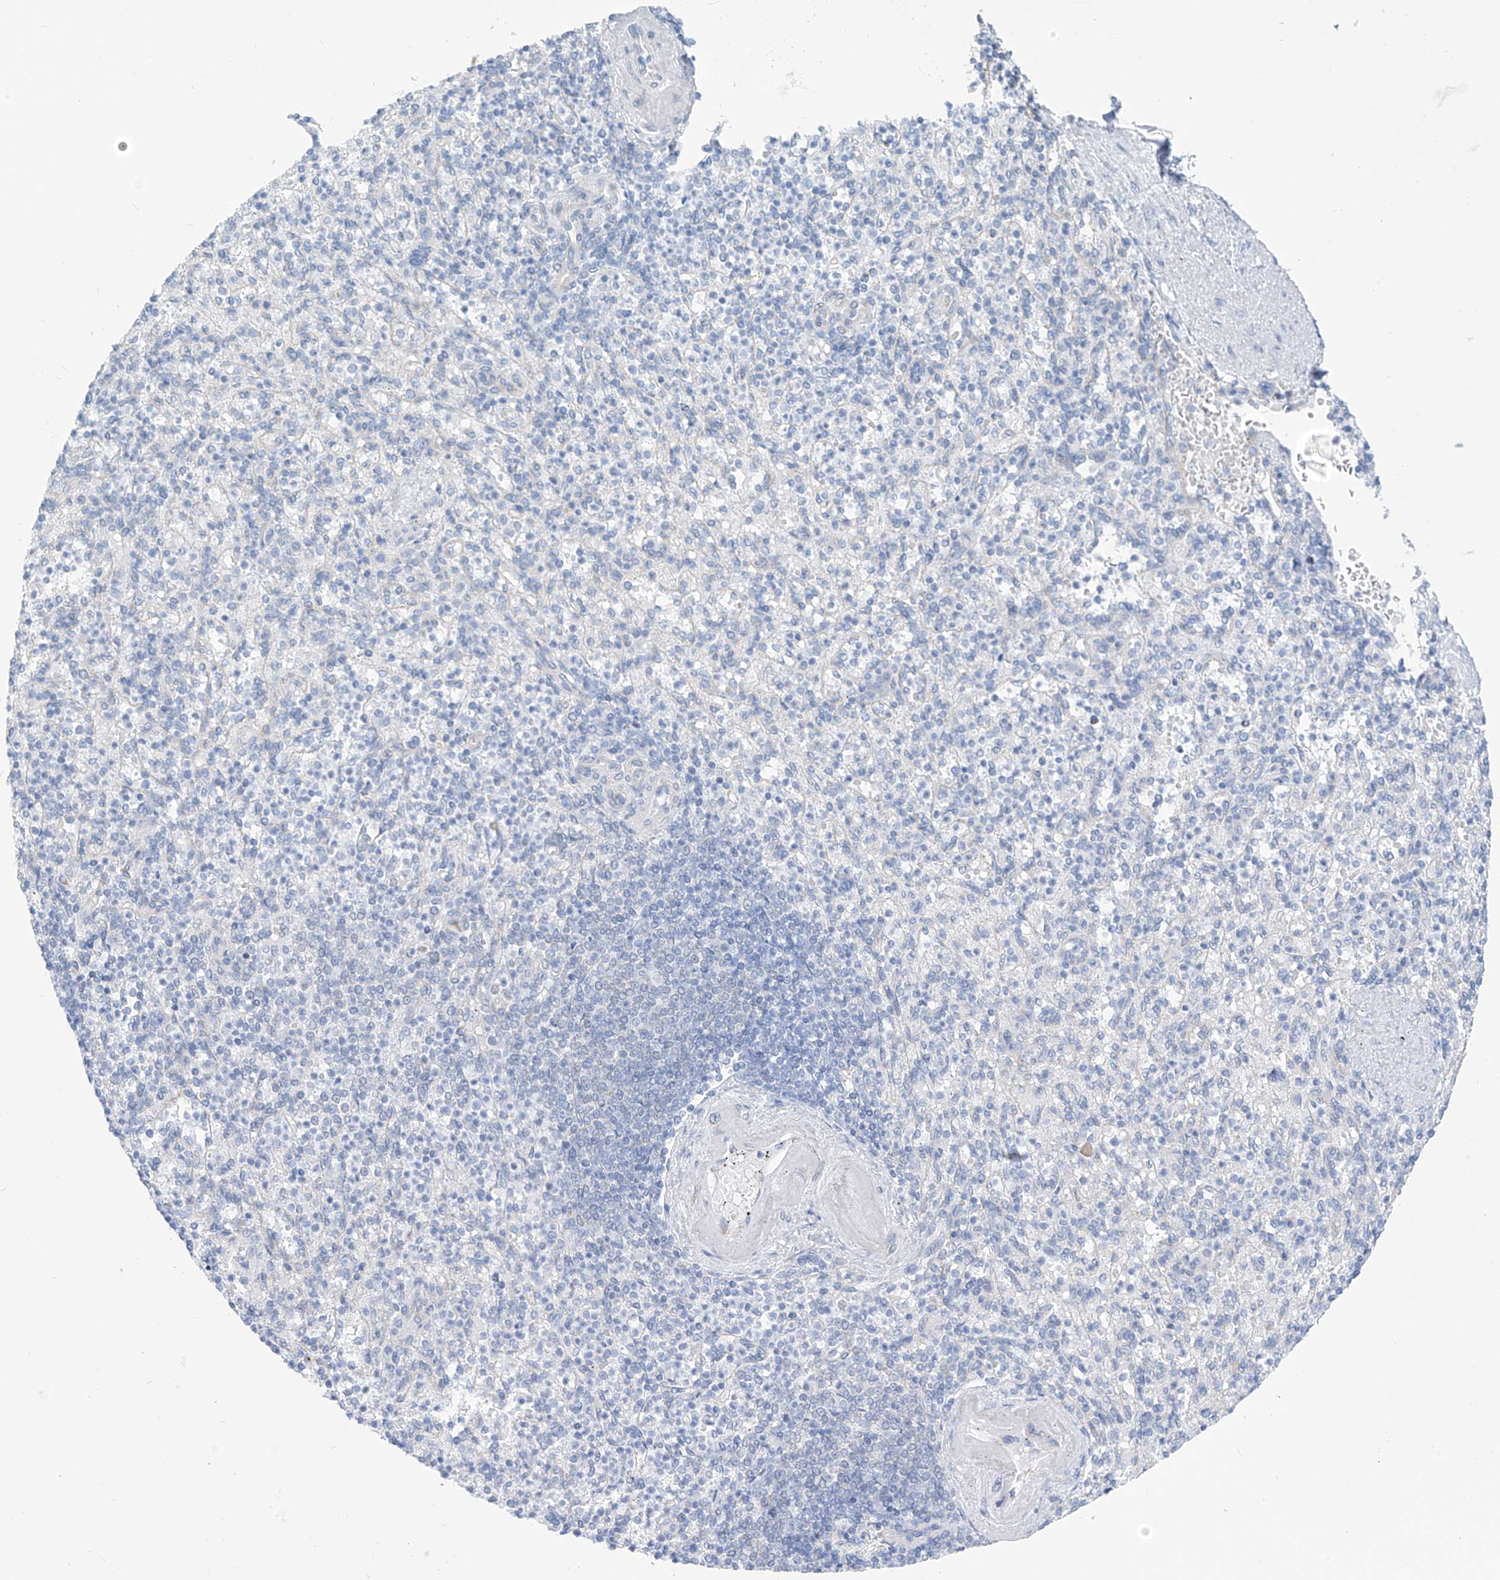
{"staining": {"intensity": "negative", "quantity": "none", "location": "none"}, "tissue": "spleen", "cell_type": "Cells in red pulp", "image_type": "normal", "snomed": [{"axis": "morphology", "description": "Normal tissue, NOS"}, {"axis": "topography", "description": "Spleen"}], "caption": "Immunohistochemistry image of benign spleen stained for a protein (brown), which displays no expression in cells in red pulp. (DAB (3,3'-diaminobenzidine) IHC, high magnification).", "gene": "RCN2", "patient": {"sex": "female", "age": 74}}